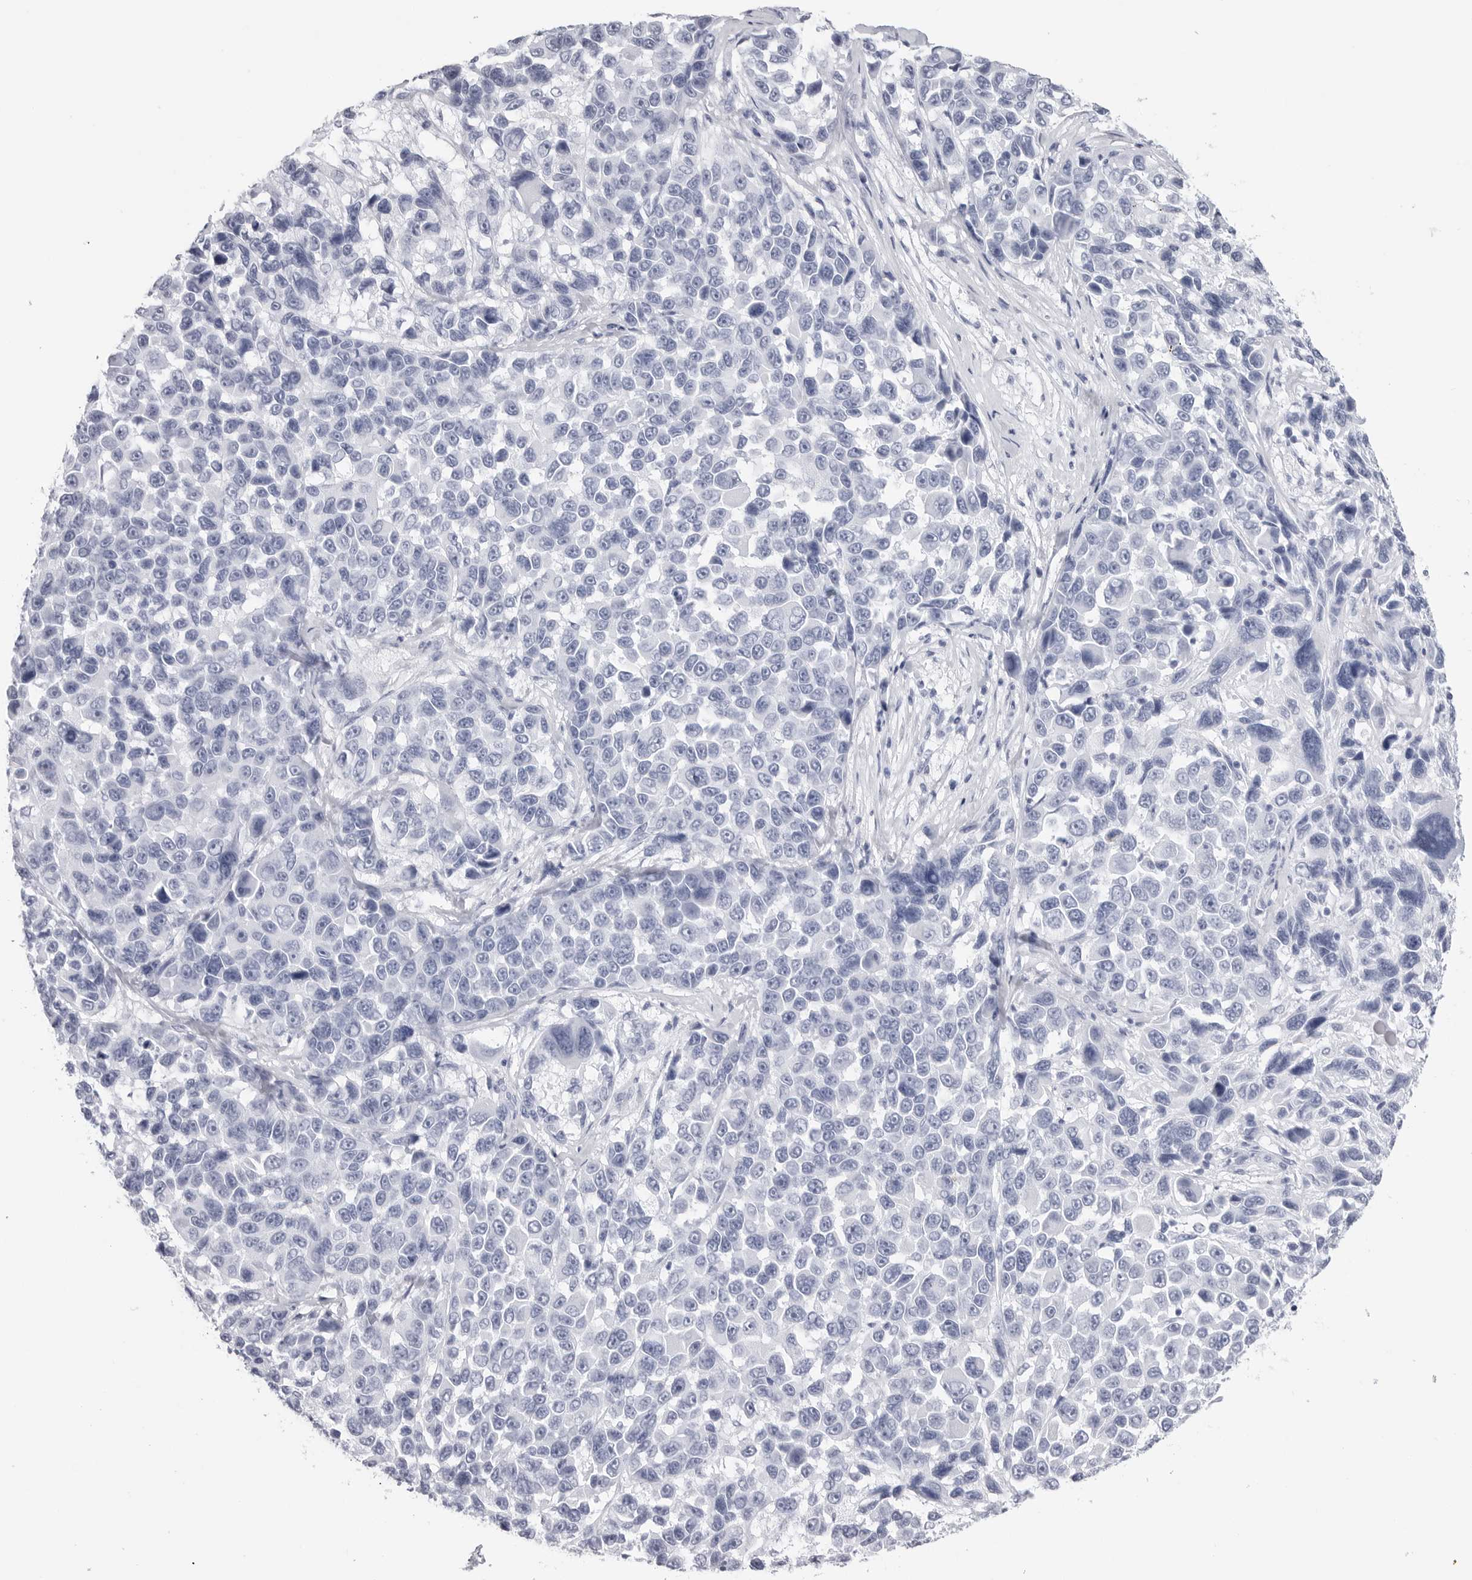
{"staining": {"intensity": "negative", "quantity": "none", "location": "none"}, "tissue": "melanoma", "cell_type": "Tumor cells", "image_type": "cancer", "snomed": [{"axis": "morphology", "description": "Malignant melanoma, NOS"}, {"axis": "topography", "description": "Skin"}], "caption": "Protein analysis of malignant melanoma demonstrates no significant expression in tumor cells.", "gene": "CST2", "patient": {"sex": "male", "age": 53}}